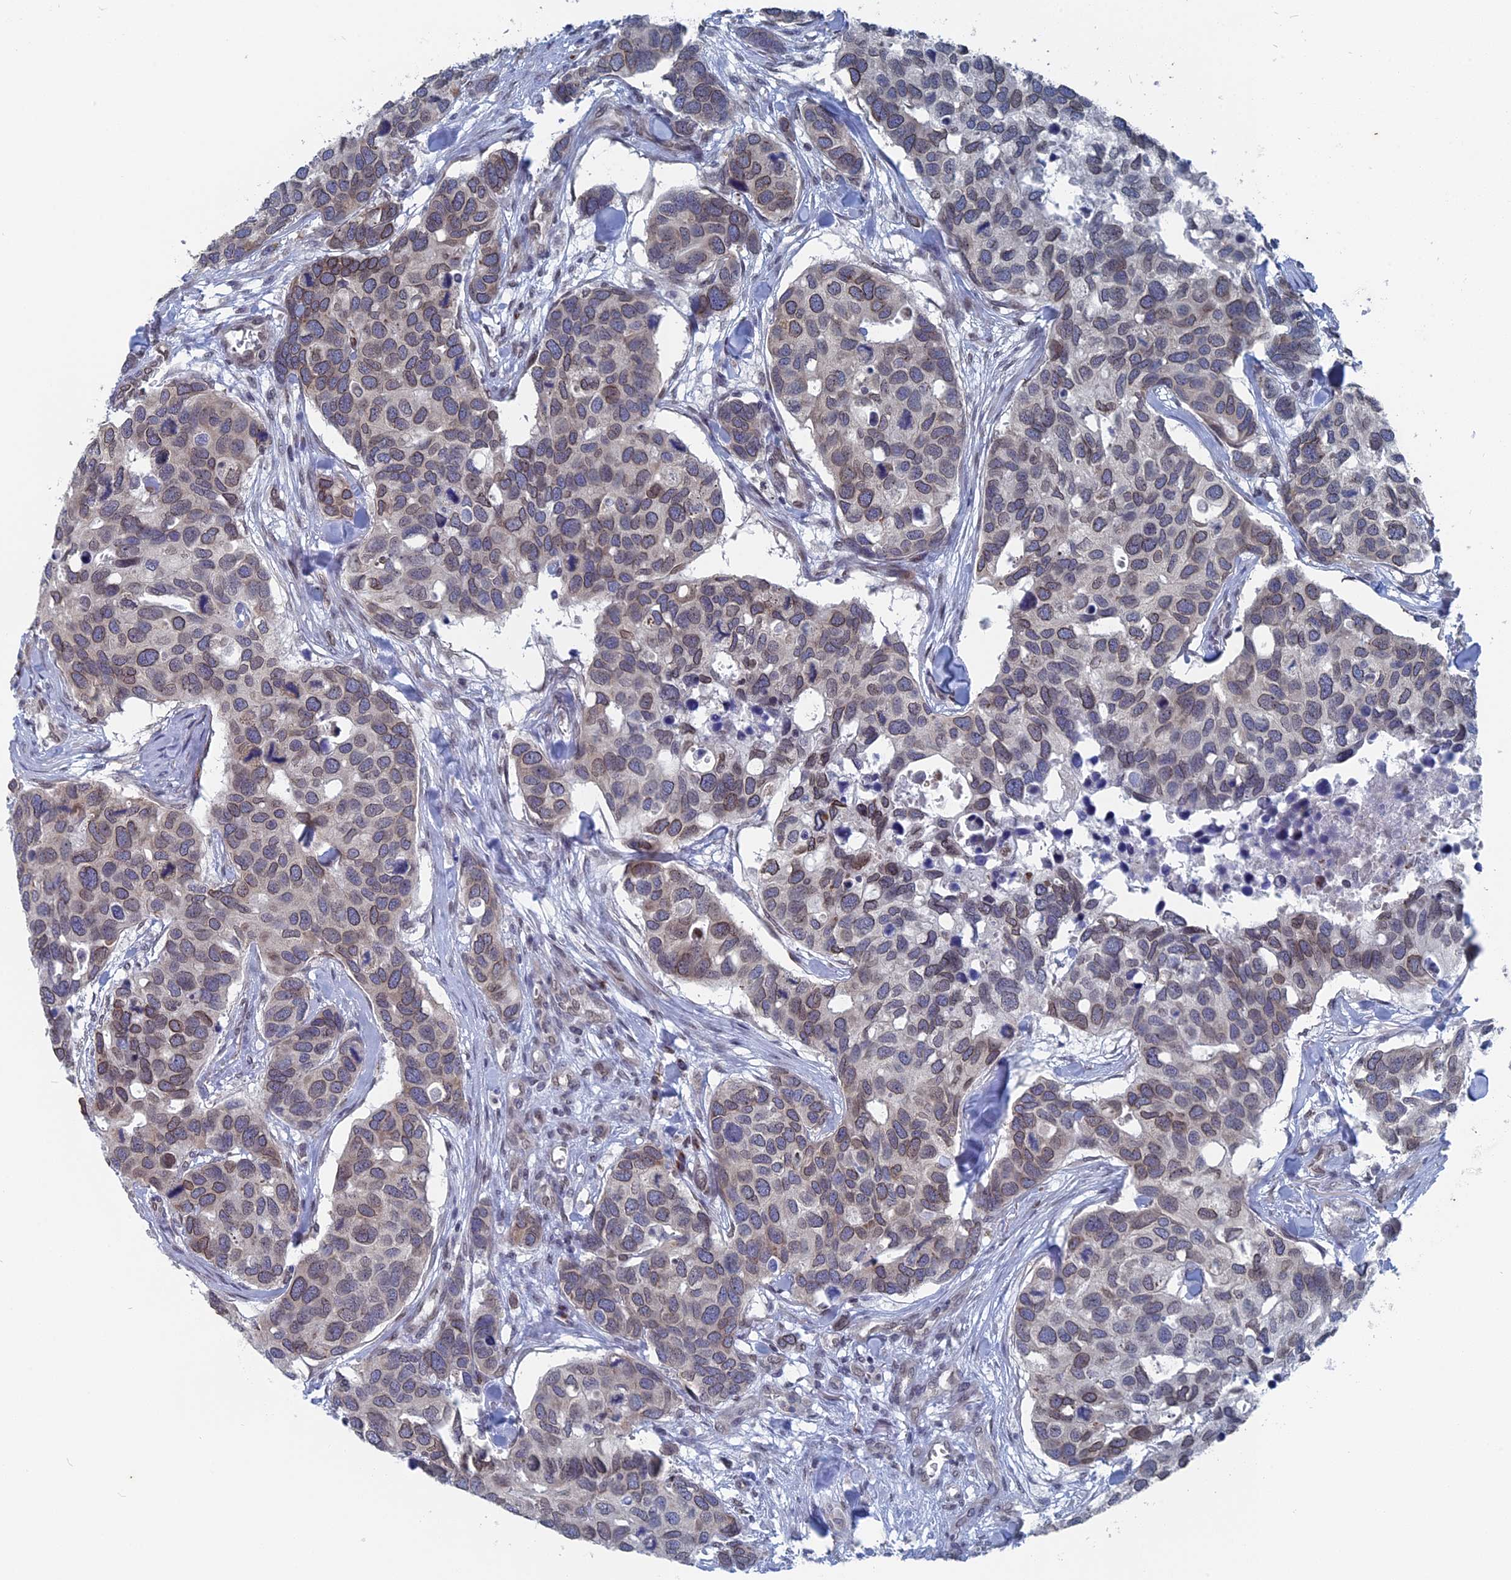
{"staining": {"intensity": "weak", "quantity": "25%-75%", "location": "cytoplasmic/membranous,nuclear"}, "tissue": "breast cancer", "cell_type": "Tumor cells", "image_type": "cancer", "snomed": [{"axis": "morphology", "description": "Duct carcinoma"}, {"axis": "topography", "description": "Breast"}], "caption": "DAB (3,3'-diaminobenzidine) immunohistochemical staining of human invasive ductal carcinoma (breast) demonstrates weak cytoplasmic/membranous and nuclear protein positivity in about 25%-75% of tumor cells. (IHC, brightfield microscopy, high magnification).", "gene": "MTRF1", "patient": {"sex": "female", "age": 83}}